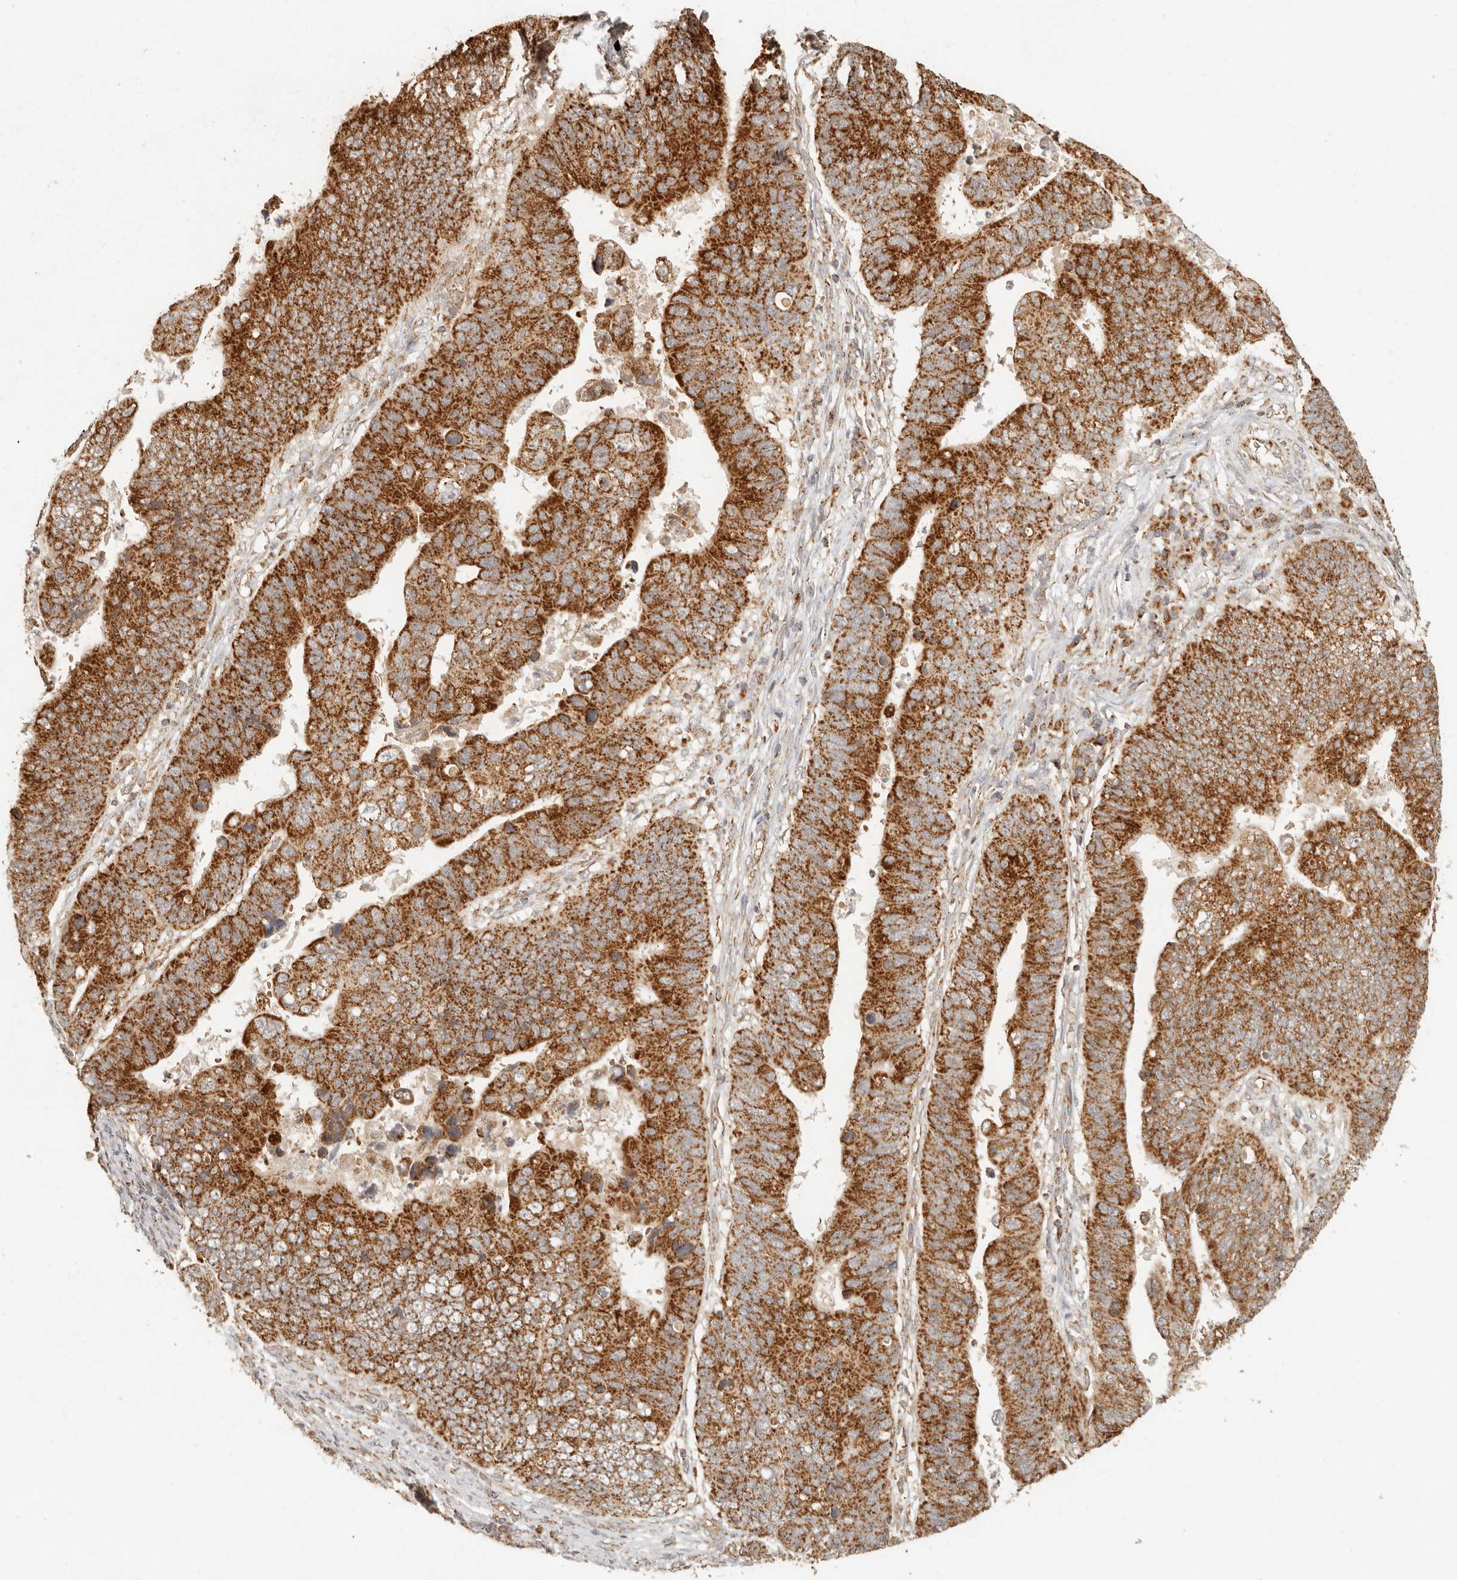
{"staining": {"intensity": "strong", "quantity": ">75%", "location": "cytoplasmic/membranous"}, "tissue": "stomach cancer", "cell_type": "Tumor cells", "image_type": "cancer", "snomed": [{"axis": "morphology", "description": "Adenocarcinoma, NOS"}, {"axis": "topography", "description": "Stomach"}], "caption": "Immunohistochemistry (IHC) staining of stomach cancer (adenocarcinoma), which demonstrates high levels of strong cytoplasmic/membranous expression in approximately >75% of tumor cells indicating strong cytoplasmic/membranous protein staining. The staining was performed using DAB (3,3'-diaminobenzidine) (brown) for protein detection and nuclei were counterstained in hematoxylin (blue).", "gene": "MRPL55", "patient": {"sex": "male", "age": 59}}